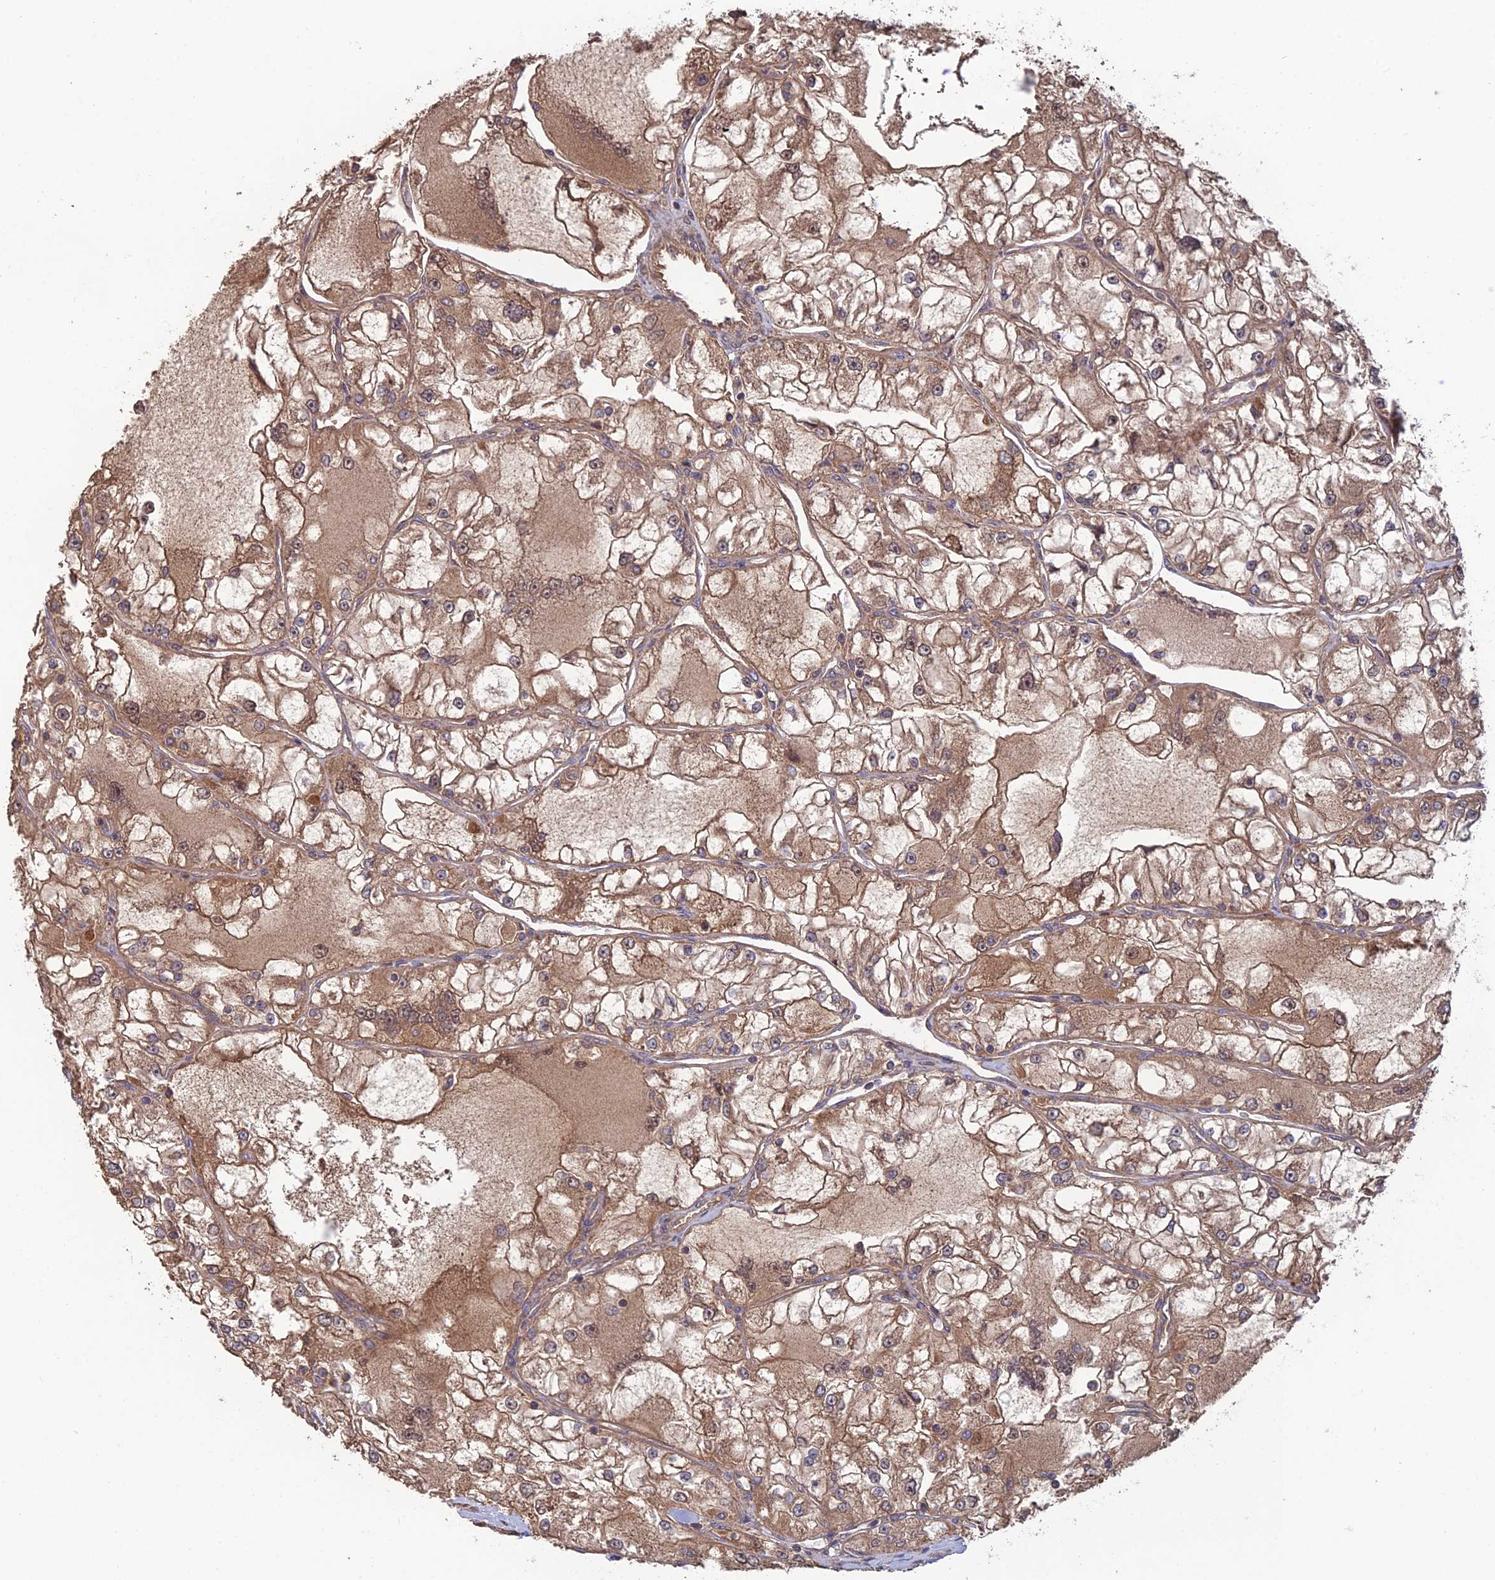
{"staining": {"intensity": "moderate", "quantity": ">75%", "location": "cytoplasmic/membranous"}, "tissue": "renal cancer", "cell_type": "Tumor cells", "image_type": "cancer", "snomed": [{"axis": "morphology", "description": "Adenocarcinoma, NOS"}, {"axis": "topography", "description": "Kidney"}], "caption": "Approximately >75% of tumor cells in human renal cancer show moderate cytoplasmic/membranous protein staining as visualized by brown immunohistochemical staining.", "gene": "SHISA5", "patient": {"sex": "female", "age": 72}}